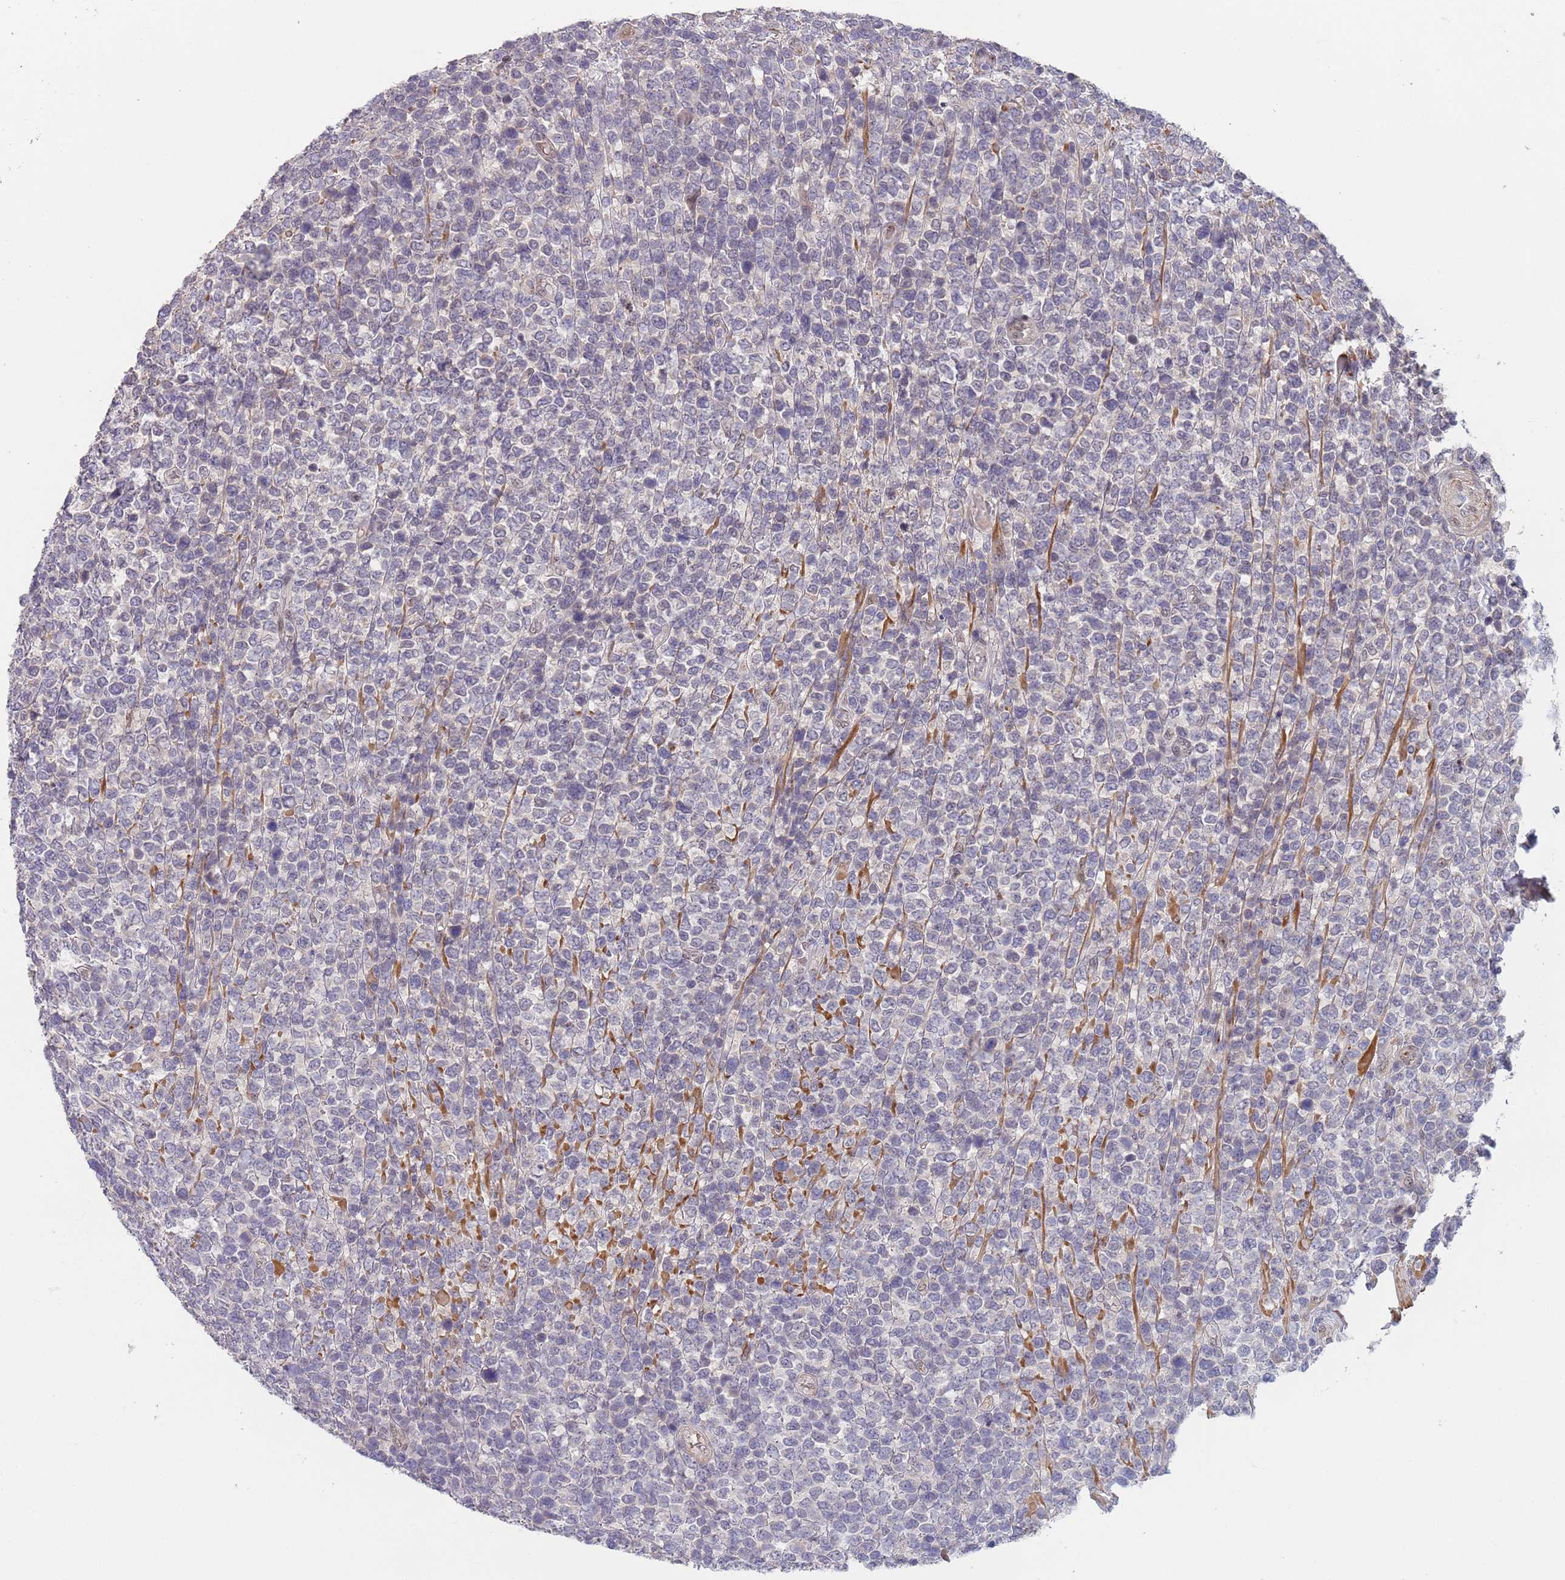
{"staining": {"intensity": "negative", "quantity": "none", "location": "none"}, "tissue": "lymphoma", "cell_type": "Tumor cells", "image_type": "cancer", "snomed": [{"axis": "morphology", "description": "Malignant lymphoma, non-Hodgkin's type, High grade"}, {"axis": "topography", "description": "Soft tissue"}], "caption": "DAB (3,3'-diaminobenzidine) immunohistochemical staining of high-grade malignant lymphoma, non-Hodgkin's type displays no significant expression in tumor cells.", "gene": "B4GALT4", "patient": {"sex": "female", "age": 56}}